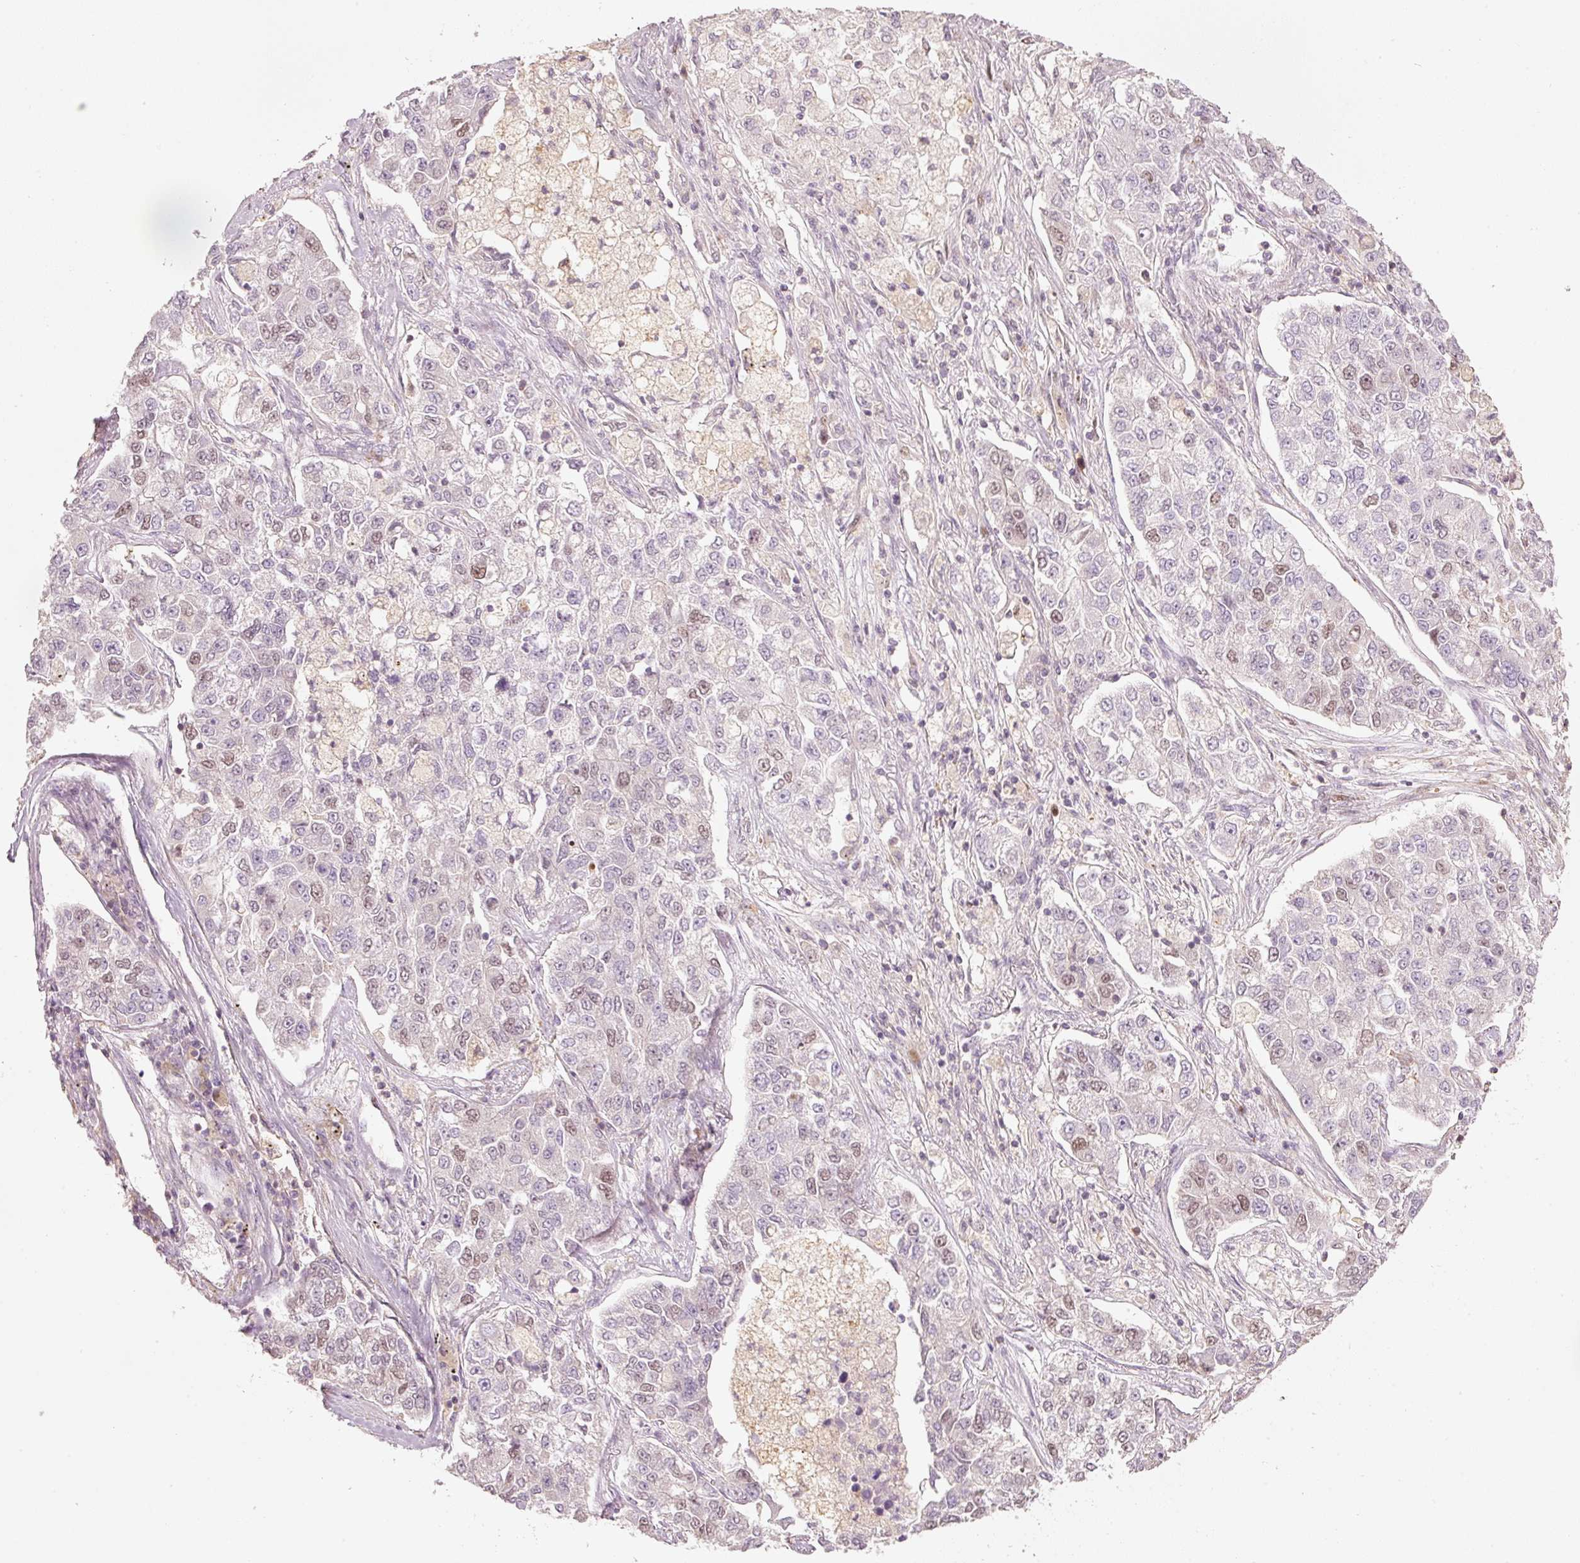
{"staining": {"intensity": "weak", "quantity": "25%-75%", "location": "nuclear"}, "tissue": "lung cancer", "cell_type": "Tumor cells", "image_type": "cancer", "snomed": [{"axis": "morphology", "description": "Adenocarcinoma, NOS"}, {"axis": "topography", "description": "Lung"}], "caption": "Immunohistochemistry (IHC) (DAB (3,3'-diaminobenzidine)) staining of lung cancer shows weak nuclear protein expression in approximately 25%-75% of tumor cells.", "gene": "TREX2", "patient": {"sex": "male", "age": 49}}